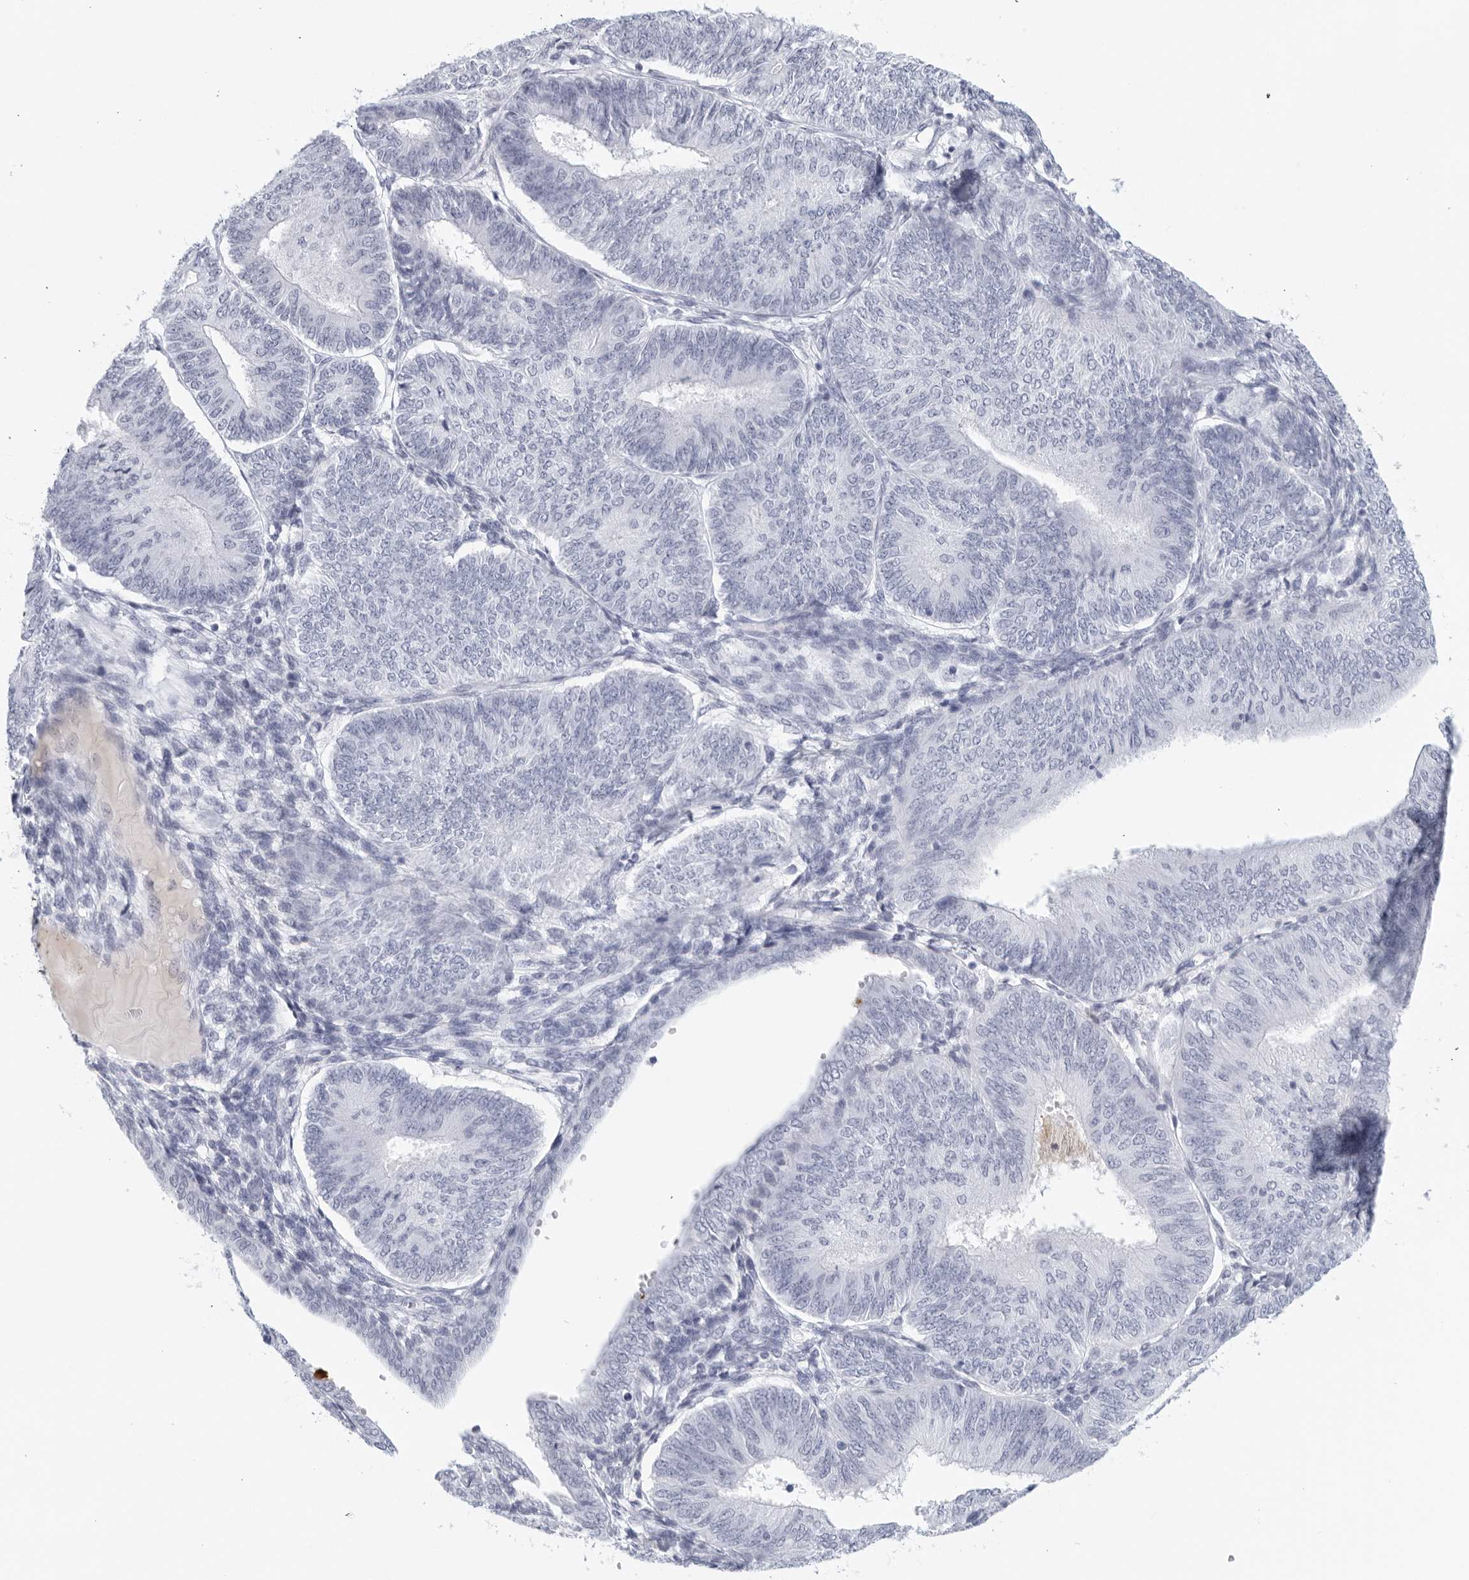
{"staining": {"intensity": "negative", "quantity": "none", "location": "none"}, "tissue": "endometrial cancer", "cell_type": "Tumor cells", "image_type": "cancer", "snomed": [{"axis": "morphology", "description": "Adenocarcinoma, NOS"}, {"axis": "topography", "description": "Endometrium"}], "caption": "IHC photomicrograph of human endometrial adenocarcinoma stained for a protein (brown), which shows no expression in tumor cells. (IHC, brightfield microscopy, high magnification).", "gene": "FGG", "patient": {"sex": "female", "age": 58}}